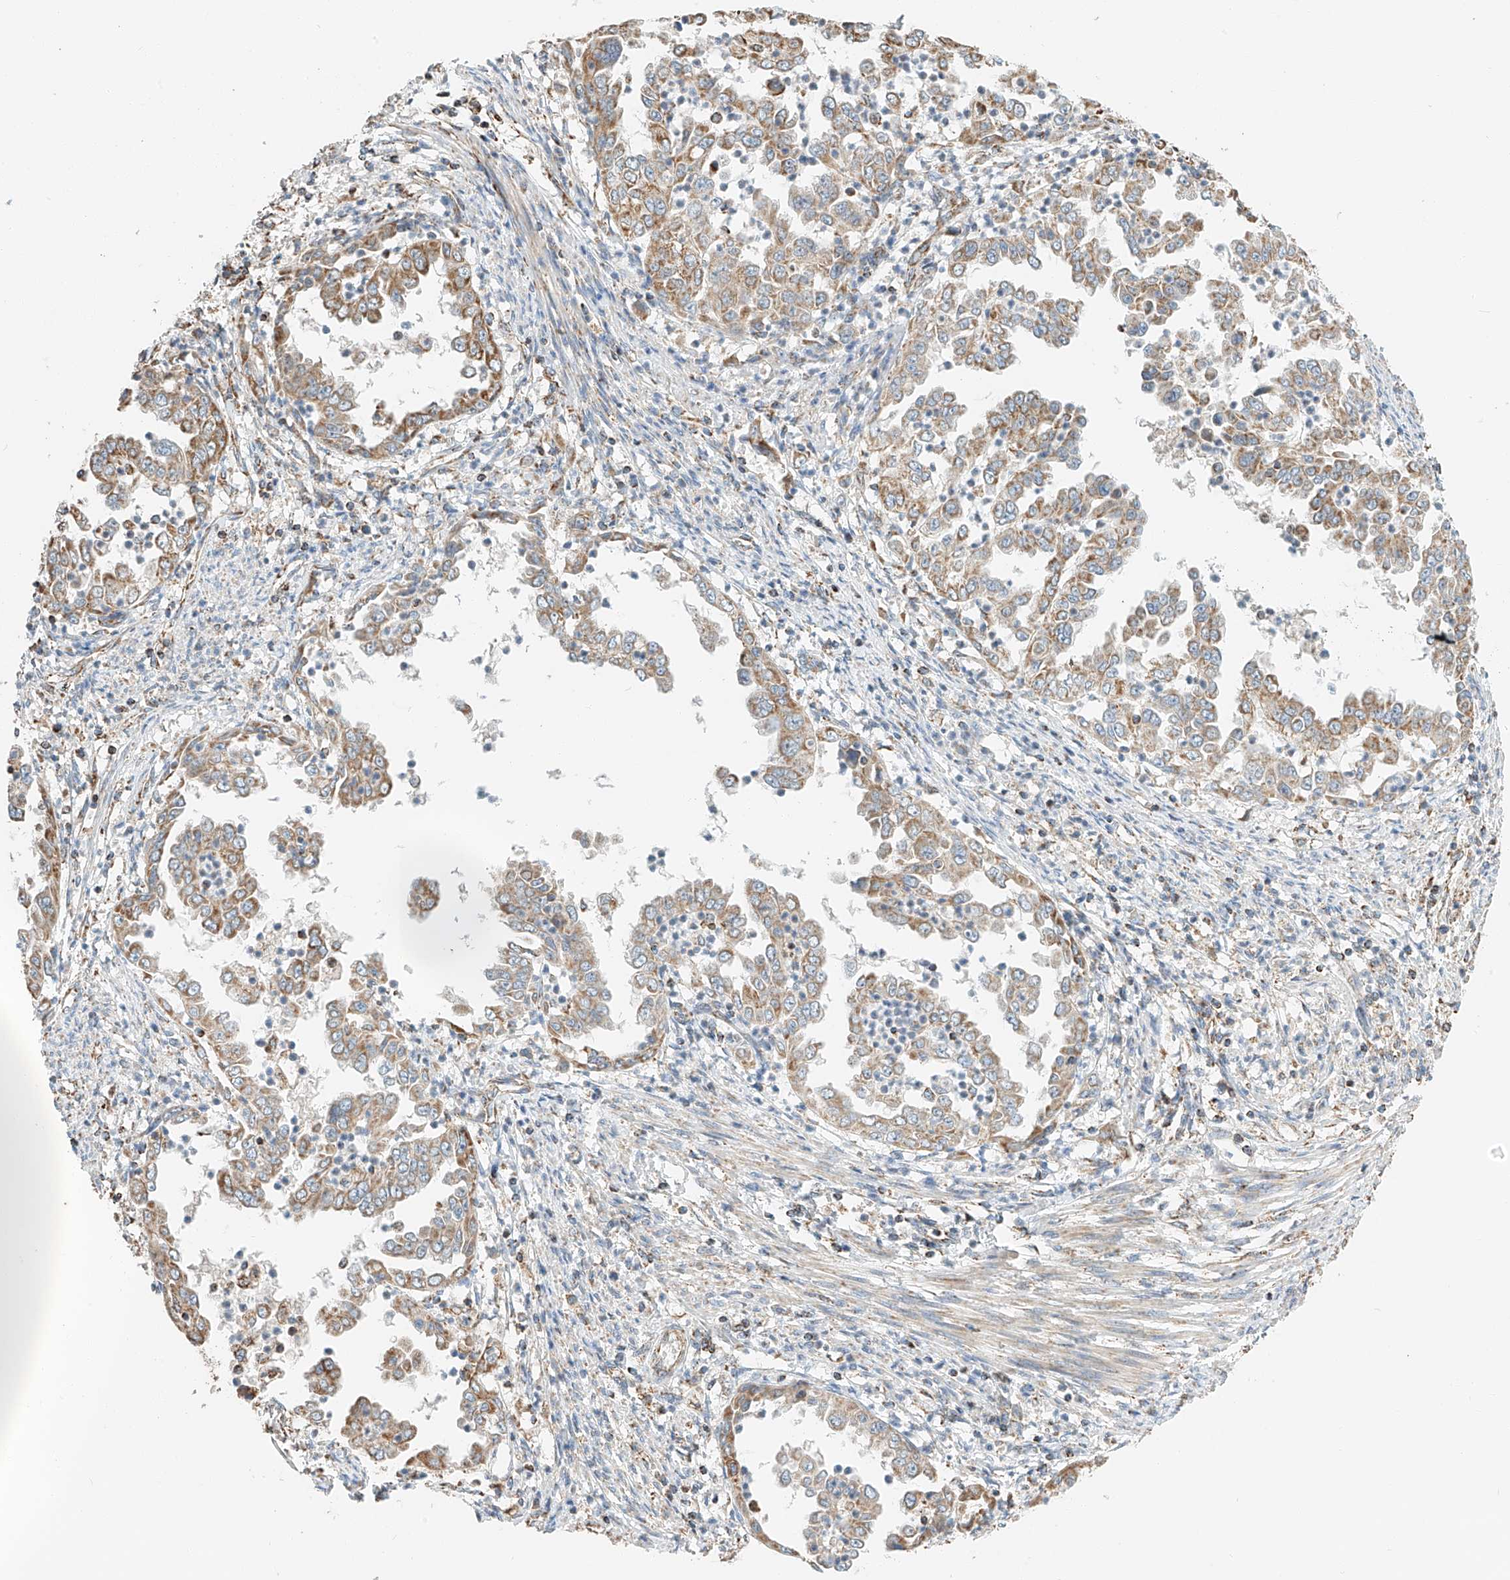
{"staining": {"intensity": "moderate", "quantity": ">75%", "location": "cytoplasmic/membranous"}, "tissue": "endometrial cancer", "cell_type": "Tumor cells", "image_type": "cancer", "snomed": [{"axis": "morphology", "description": "Adenocarcinoma, NOS"}, {"axis": "topography", "description": "Endometrium"}], "caption": "DAB immunohistochemical staining of human endometrial cancer (adenocarcinoma) exhibits moderate cytoplasmic/membranous protein staining in about >75% of tumor cells.", "gene": "YIPF7", "patient": {"sex": "female", "age": 85}}